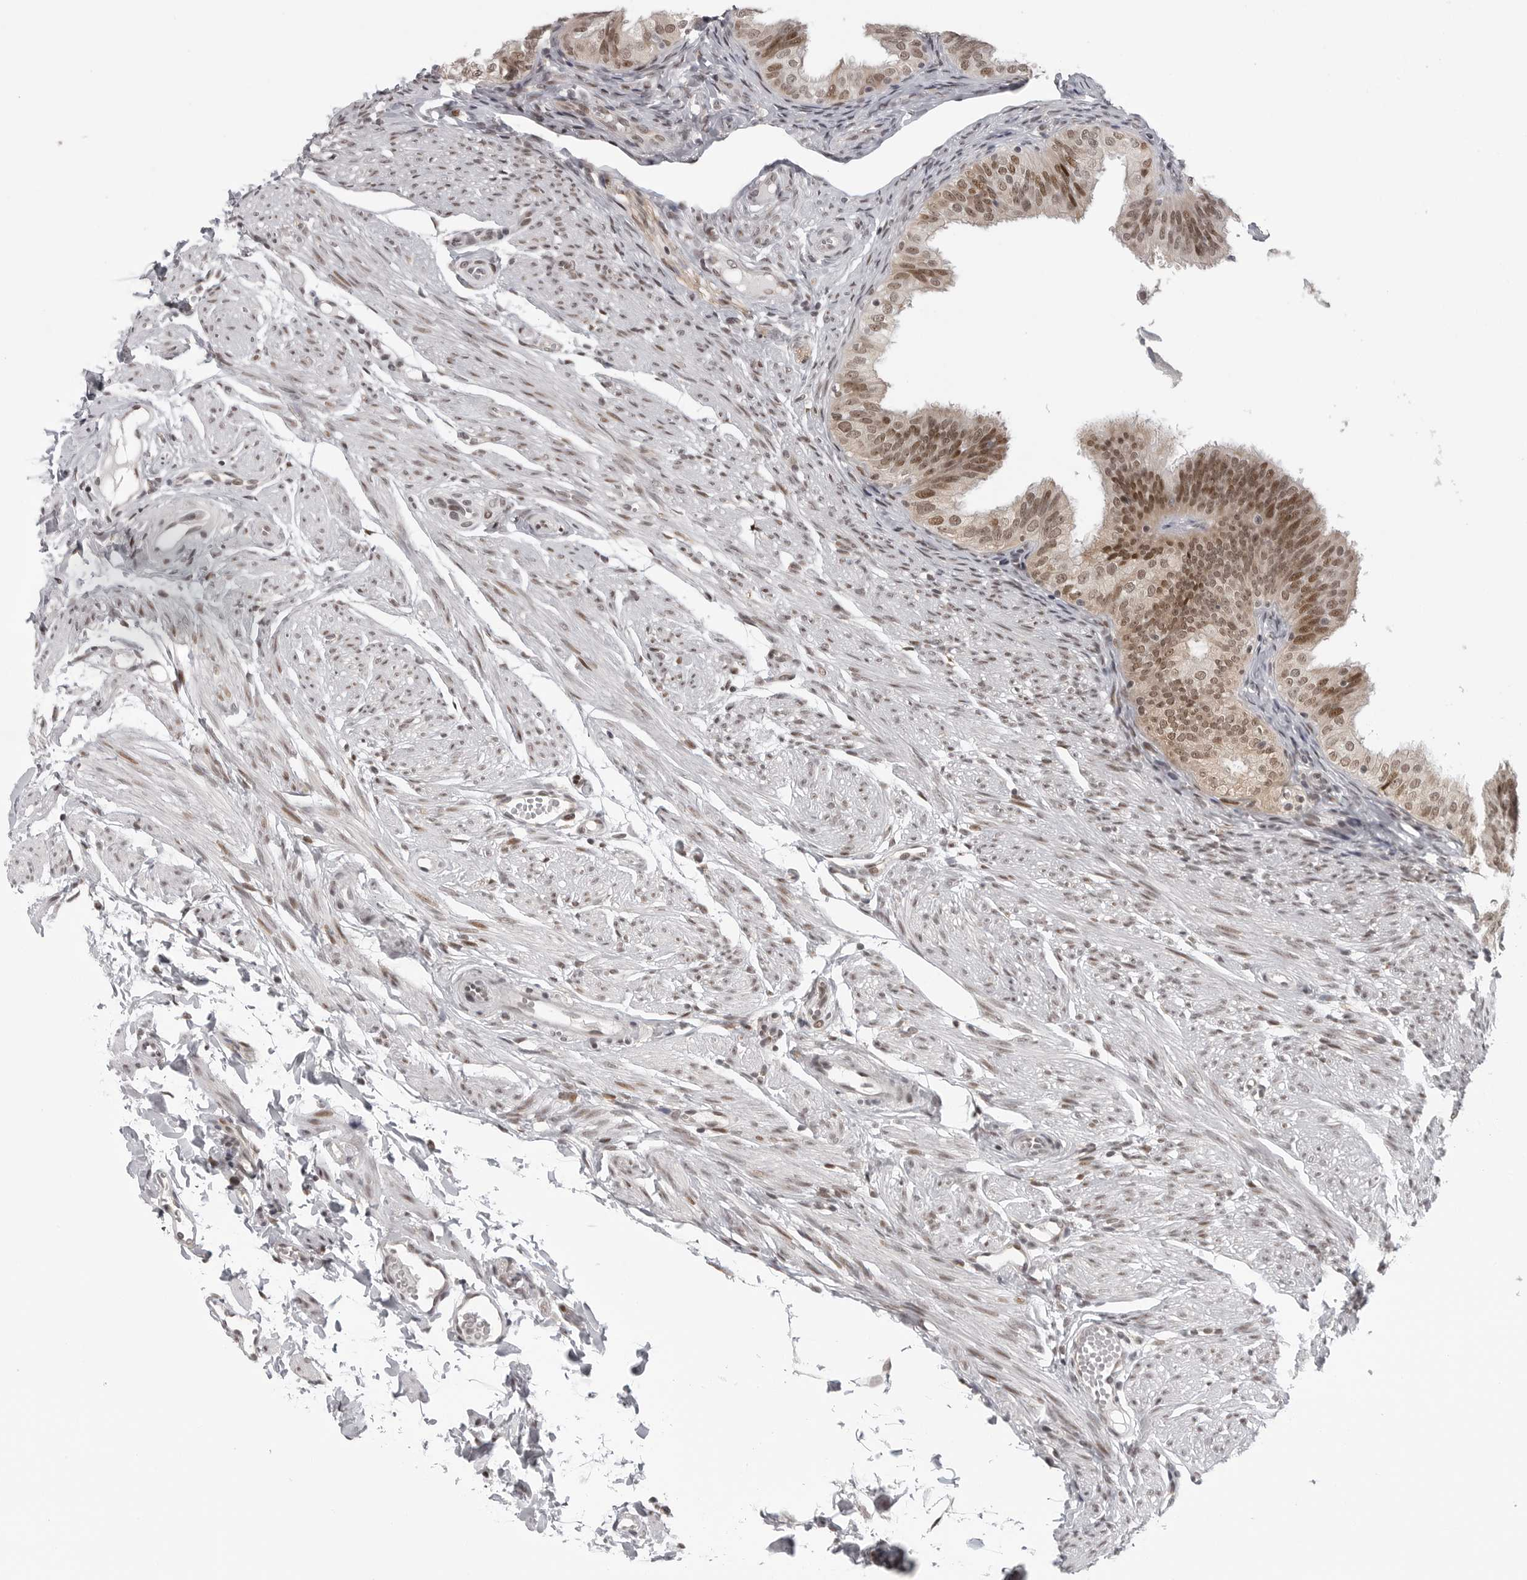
{"staining": {"intensity": "moderate", "quantity": ">75%", "location": "nuclear"}, "tissue": "fallopian tube", "cell_type": "Glandular cells", "image_type": "normal", "snomed": [{"axis": "morphology", "description": "Normal tissue, NOS"}, {"axis": "topography", "description": "Fallopian tube"}], "caption": "Immunohistochemistry image of unremarkable fallopian tube: fallopian tube stained using immunohistochemistry (IHC) shows medium levels of moderate protein expression localized specifically in the nuclear of glandular cells, appearing as a nuclear brown color.", "gene": "PRDM10", "patient": {"sex": "female", "age": 35}}